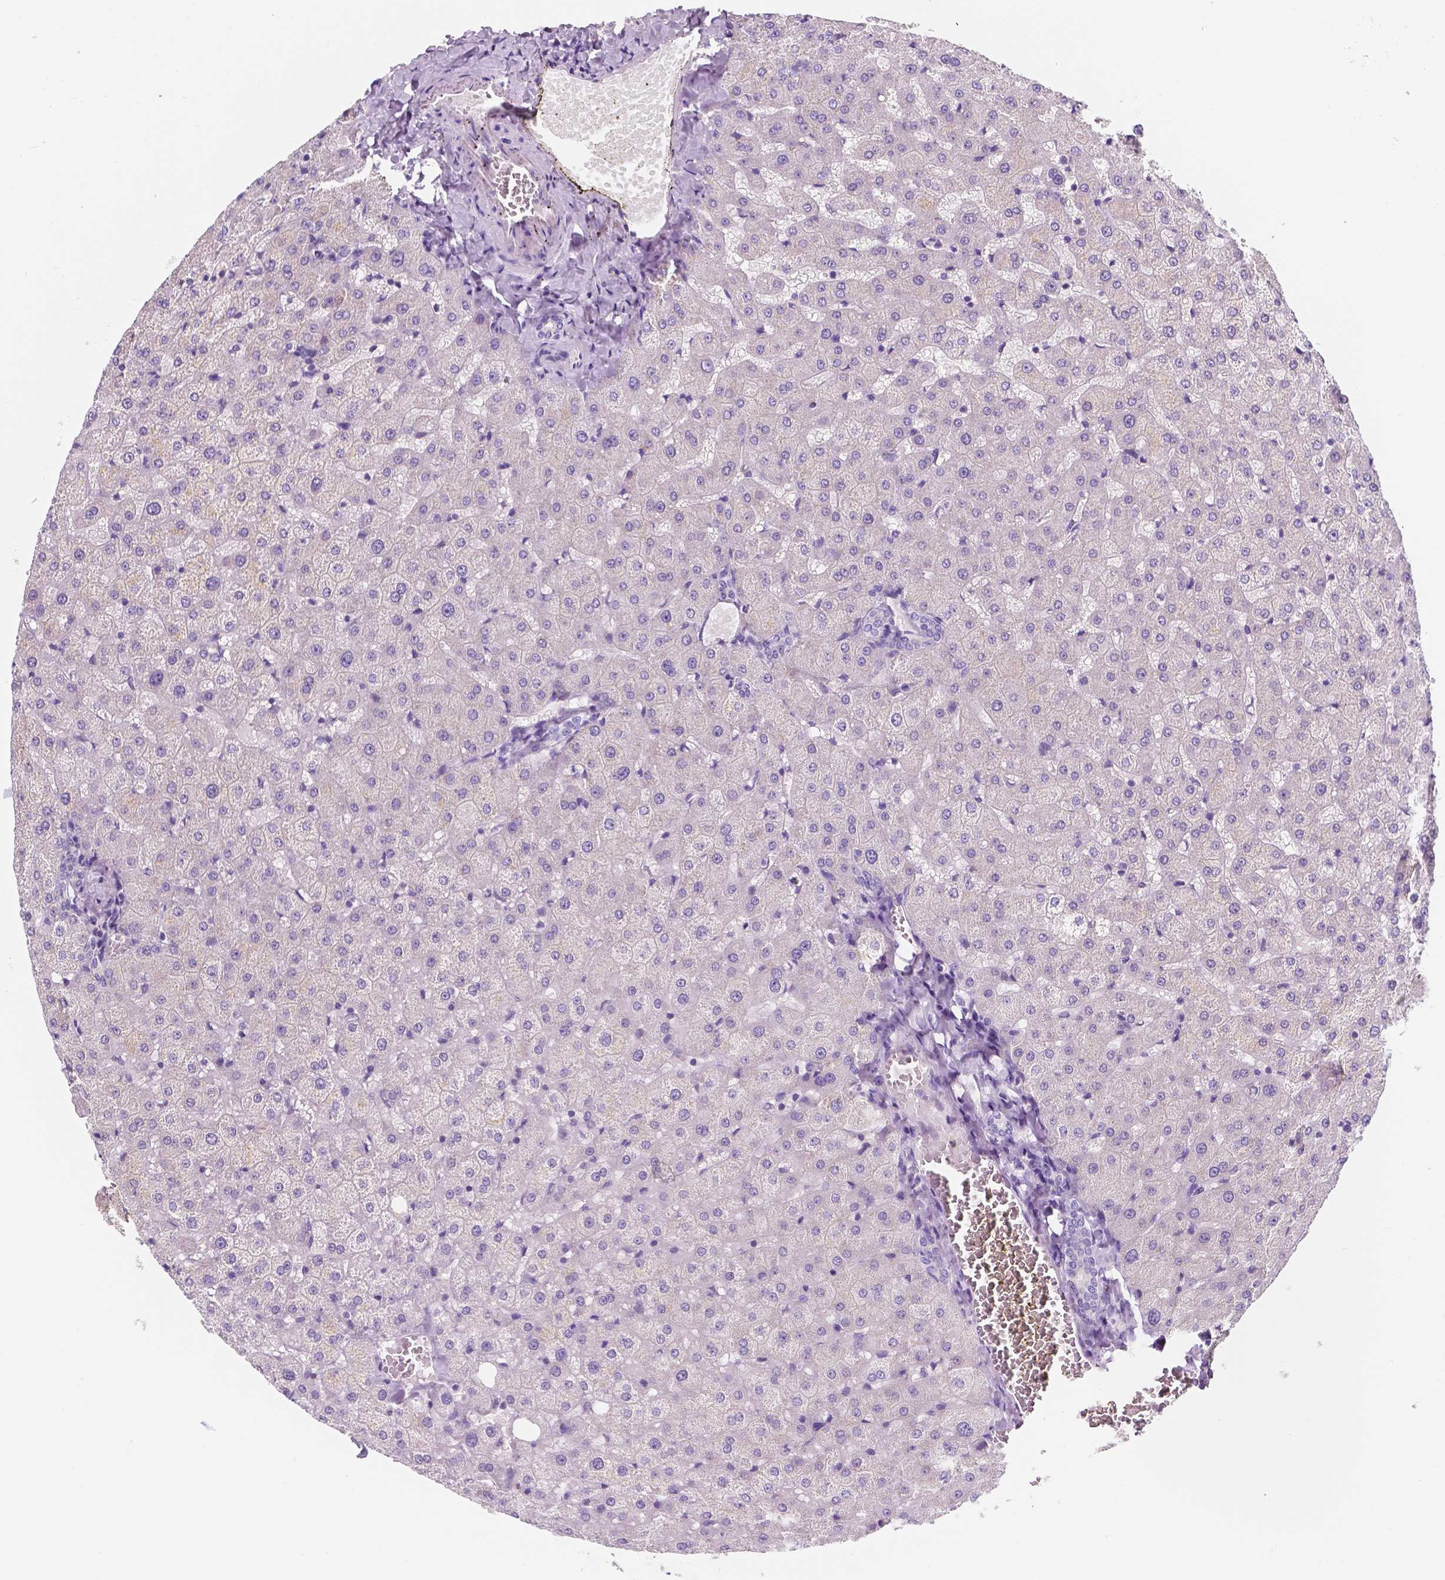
{"staining": {"intensity": "negative", "quantity": "none", "location": "none"}, "tissue": "liver", "cell_type": "Cholangiocytes", "image_type": "normal", "snomed": [{"axis": "morphology", "description": "Normal tissue, NOS"}, {"axis": "topography", "description": "Liver"}], "caption": "High magnification brightfield microscopy of normal liver stained with DAB (brown) and counterstained with hematoxylin (blue): cholangiocytes show no significant positivity. (DAB immunohistochemistry with hematoxylin counter stain).", "gene": "SIRT2", "patient": {"sex": "female", "age": 50}}